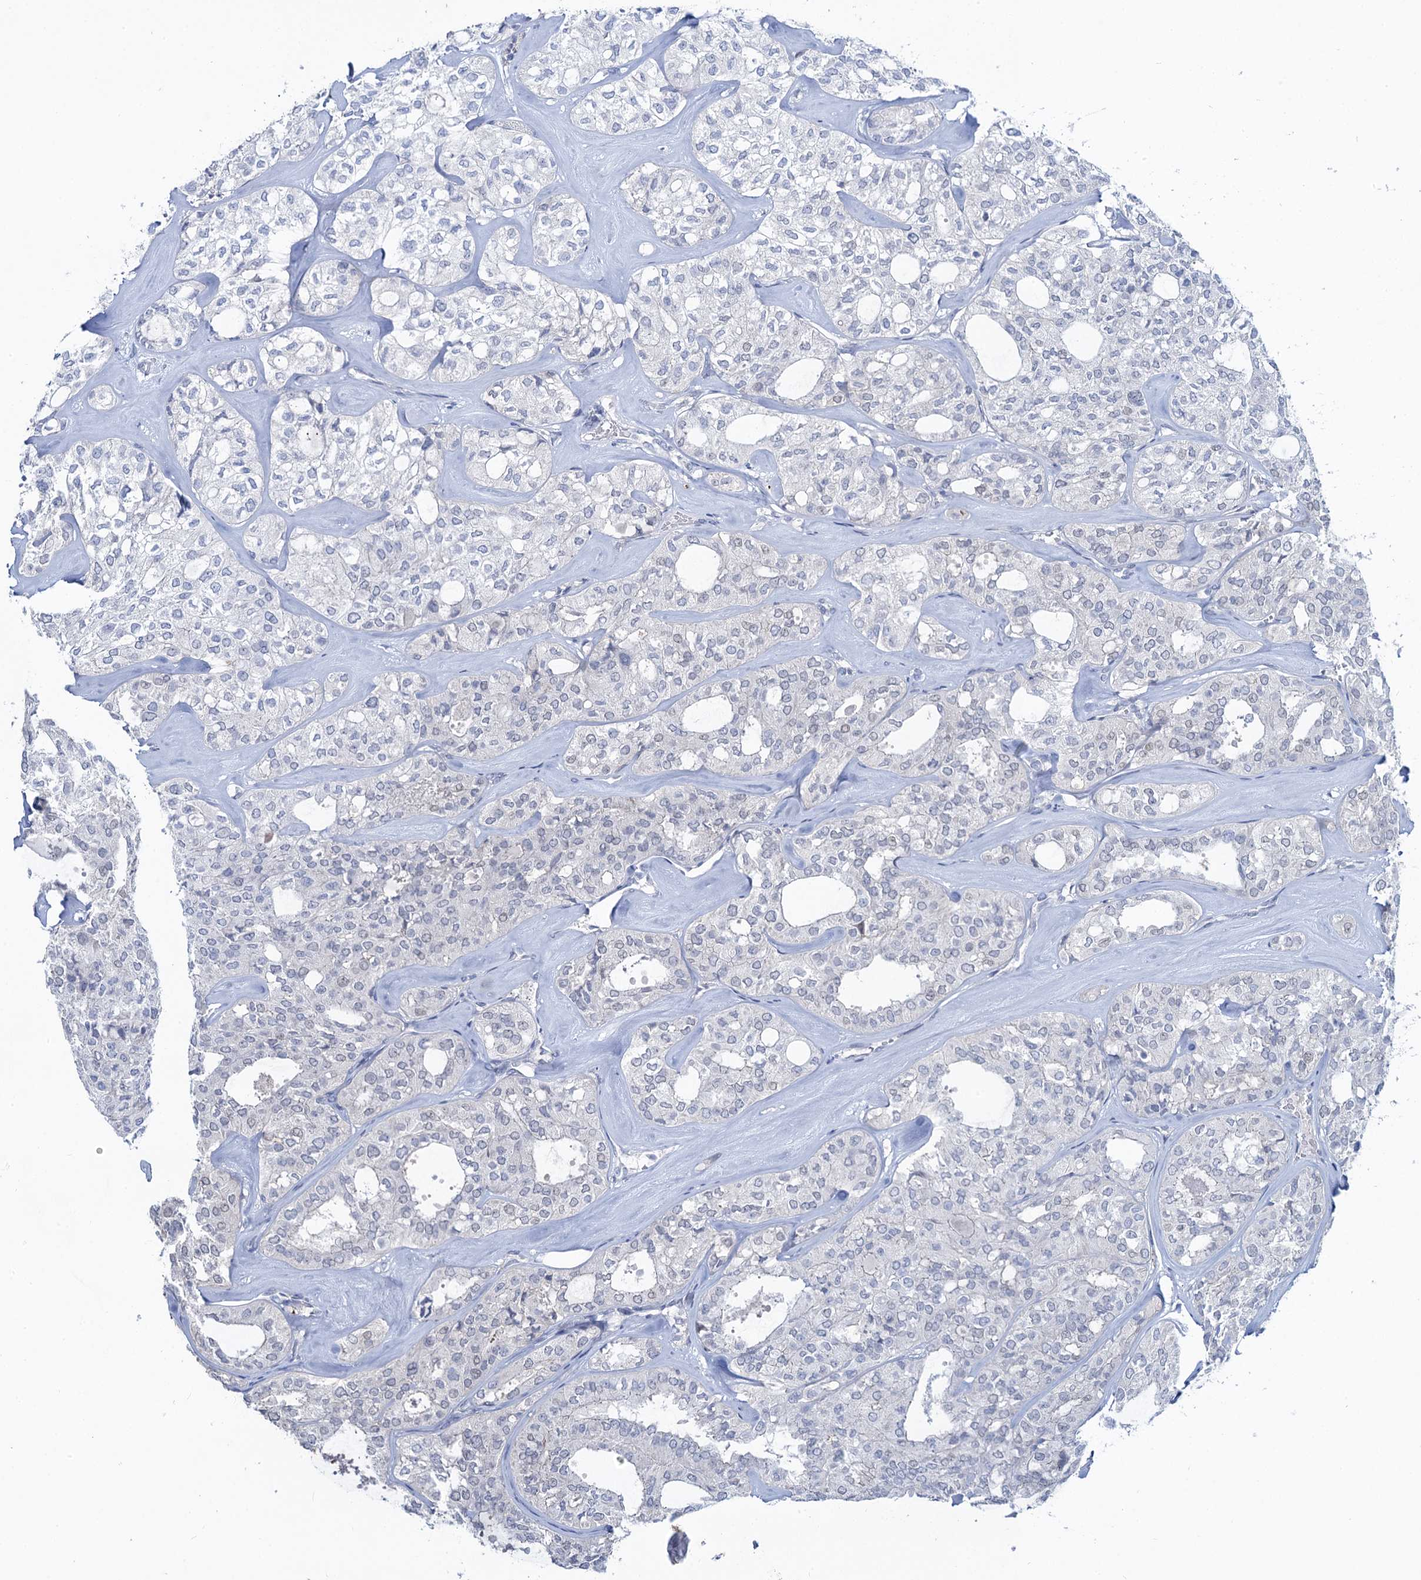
{"staining": {"intensity": "negative", "quantity": "none", "location": "none"}, "tissue": "thyroid cancer", "cell_type": "Tumor cells", "image_type": "cancer", "snomed": [{"axis": "morphology", "description": "Follicular adenoma carcinoma, NOS"}, {"axis": "topography", "description": "Thyroid gland"}], "caption": "Immunohistochemistry photomicrograph of human thyroid follicular adenoma carcinoma stained for a protein (brown), which reveals no expression in tumor cells.", "gene": "TOX3", "patient": {"sex": "male", "age": 75}}